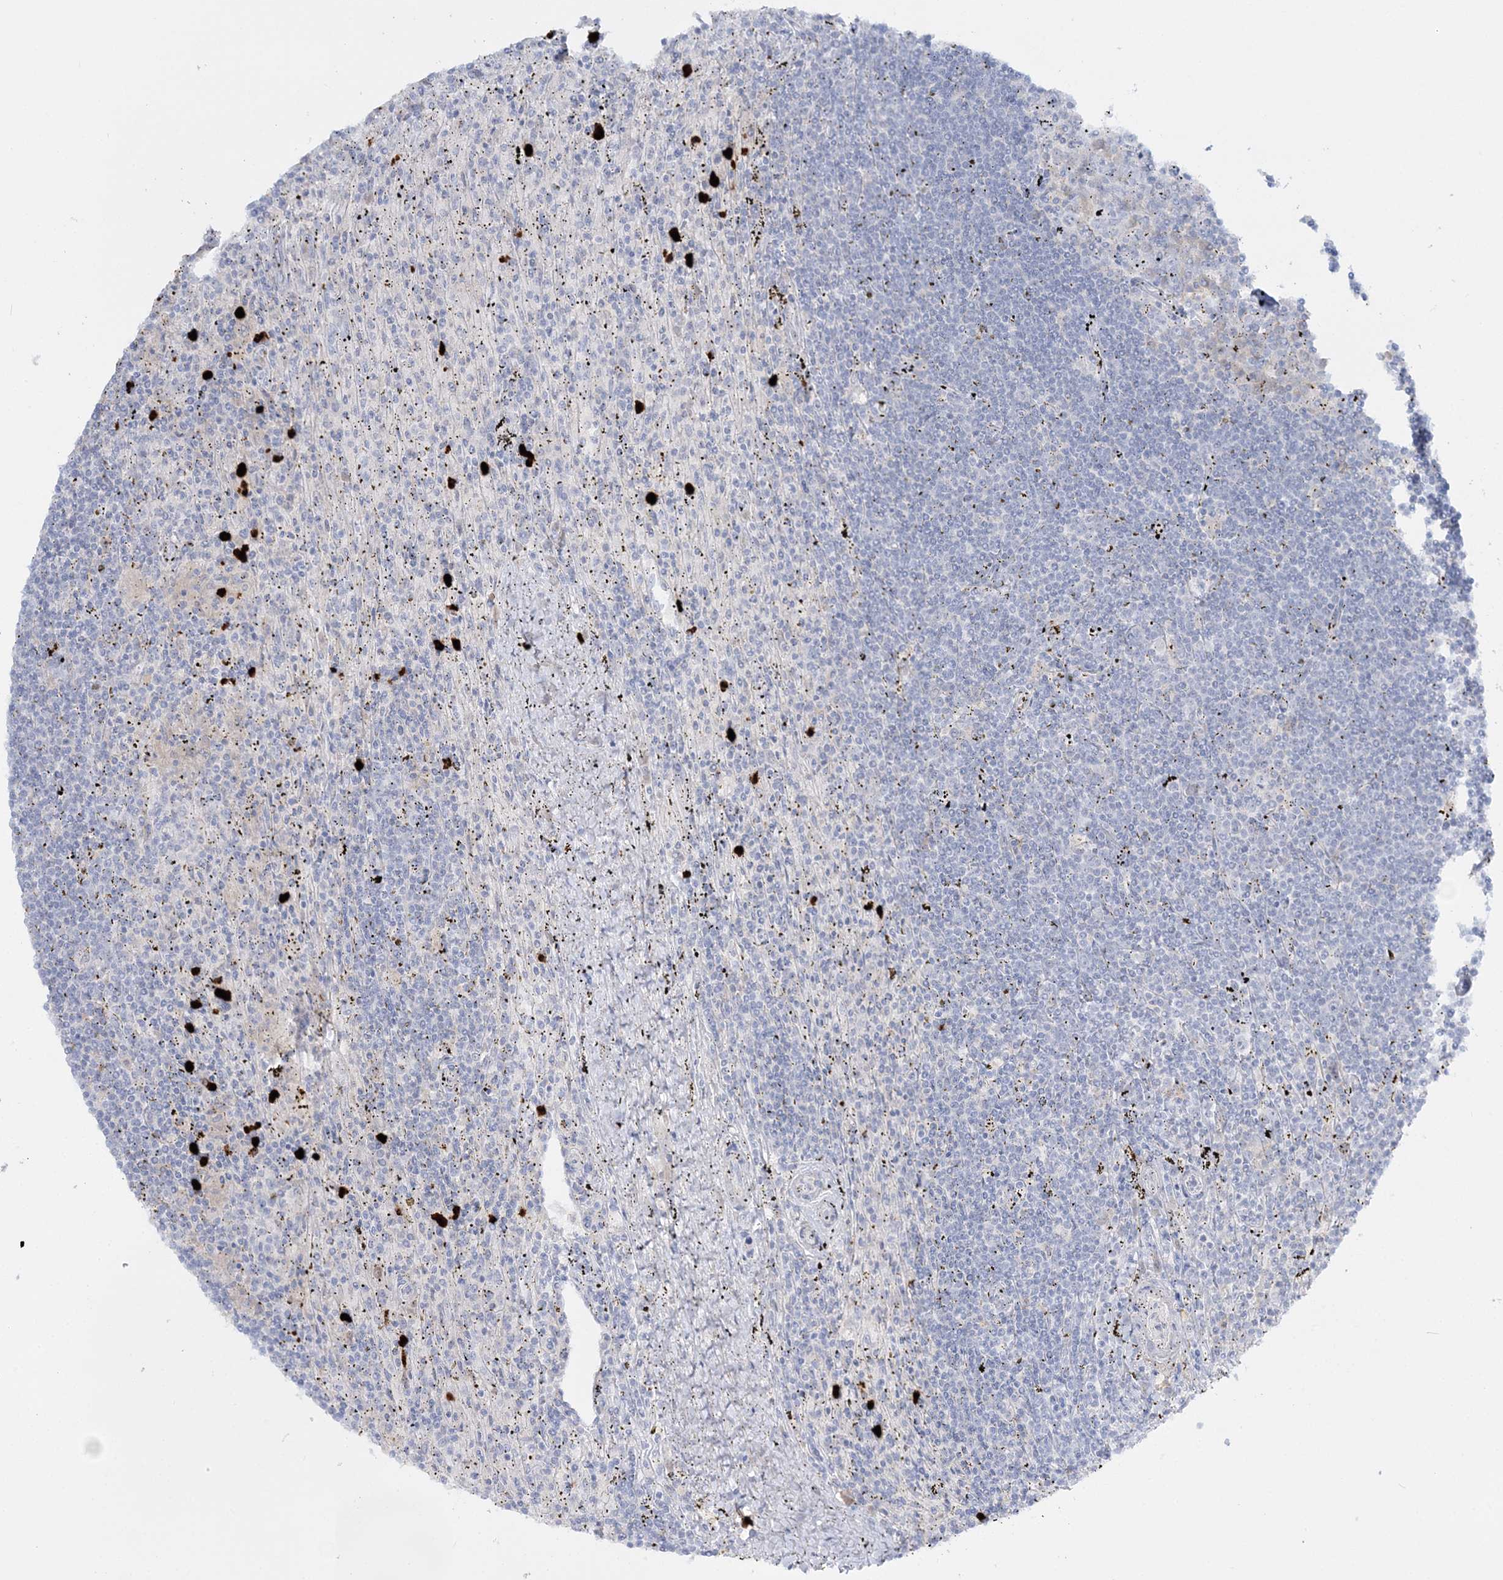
{"staining": {"intensity": "negative", "quantity": "none", "location": "none"}, "tissue": "lymphoma", "cell_type": "Tumor cells", "image_type": "cancer", "snomed": [{"axis": "morphology", "description": "Malignant lymphoma, non-Hodgkin's type, Low grade"}, {"axis": "topography", "description": "Spleen"}], "caption": "Human low-grade malignant lymphoma, non-Hodgkin's type stained for a protein using immunohistochemistry (IHC) exhibits no expression in tumor cells.", "gene": "WDSUB1", "patient": {"sex": "male", "age": 76}}